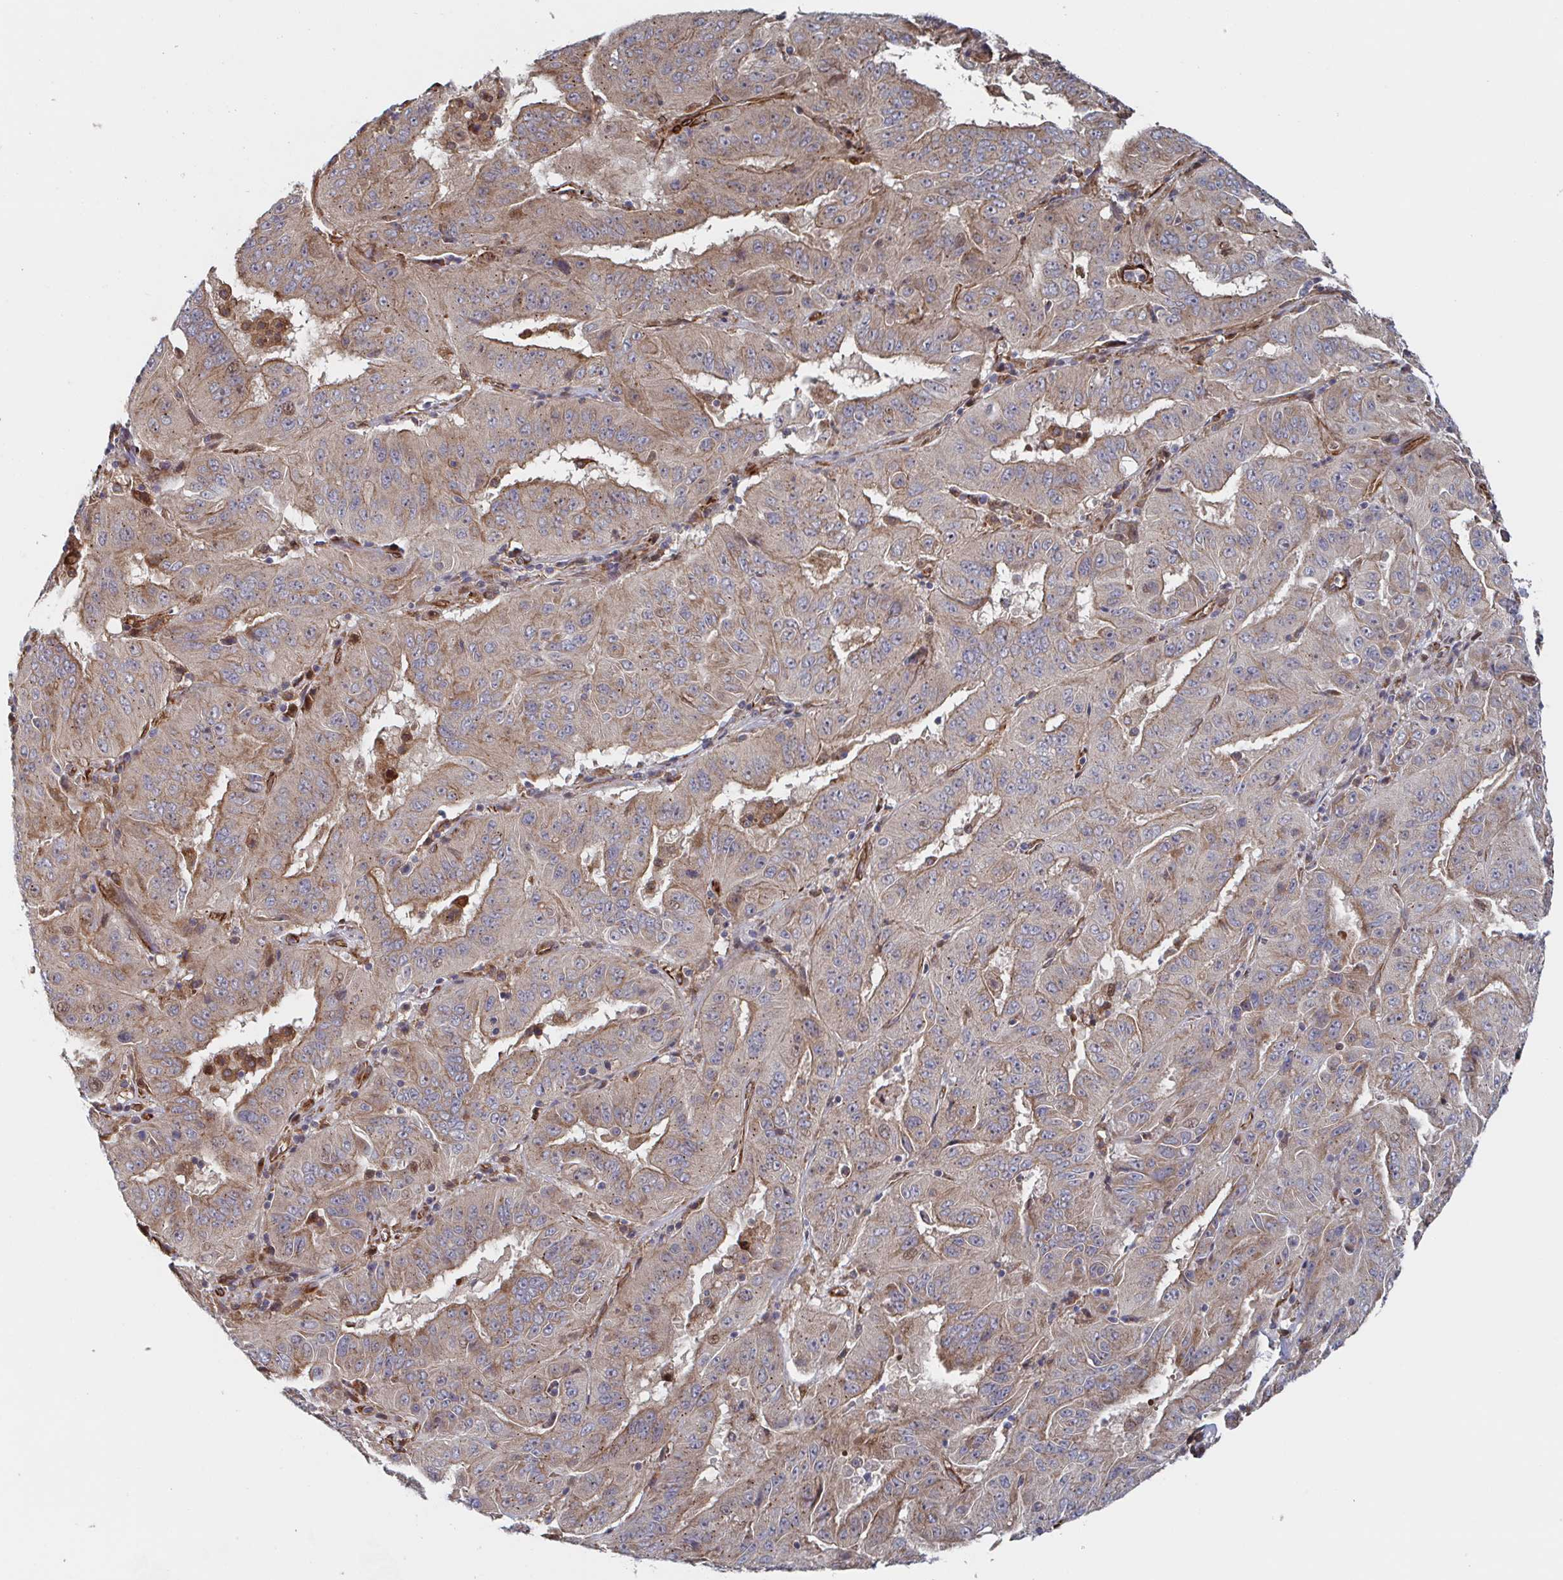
{"staining": {"intensity": "moderate", "quantity": ">75%", "location": "cytoplasmic/membranous"}, "tissue": "pancreatic cancer", "cell_type": "Tumor cells", "image_type": "cancer", "snomed": [{"axis": "morphology", "description": "Adenocarcinoma, NOS"}, {"axis": "topography", "description": "Pancreas"}], "caption": "Immunohistochemical staining of human pancreatic adenocarcinoma shows medium levels of moderate cytoplasmic/membranous protein expression in approximately >75% of tumor cells. Immunohistochemistry stains the protein of interest in brown and the nuclei are stained blue.", "gene": "DVL3", "patient": {"sex": "male", "age": 63}}